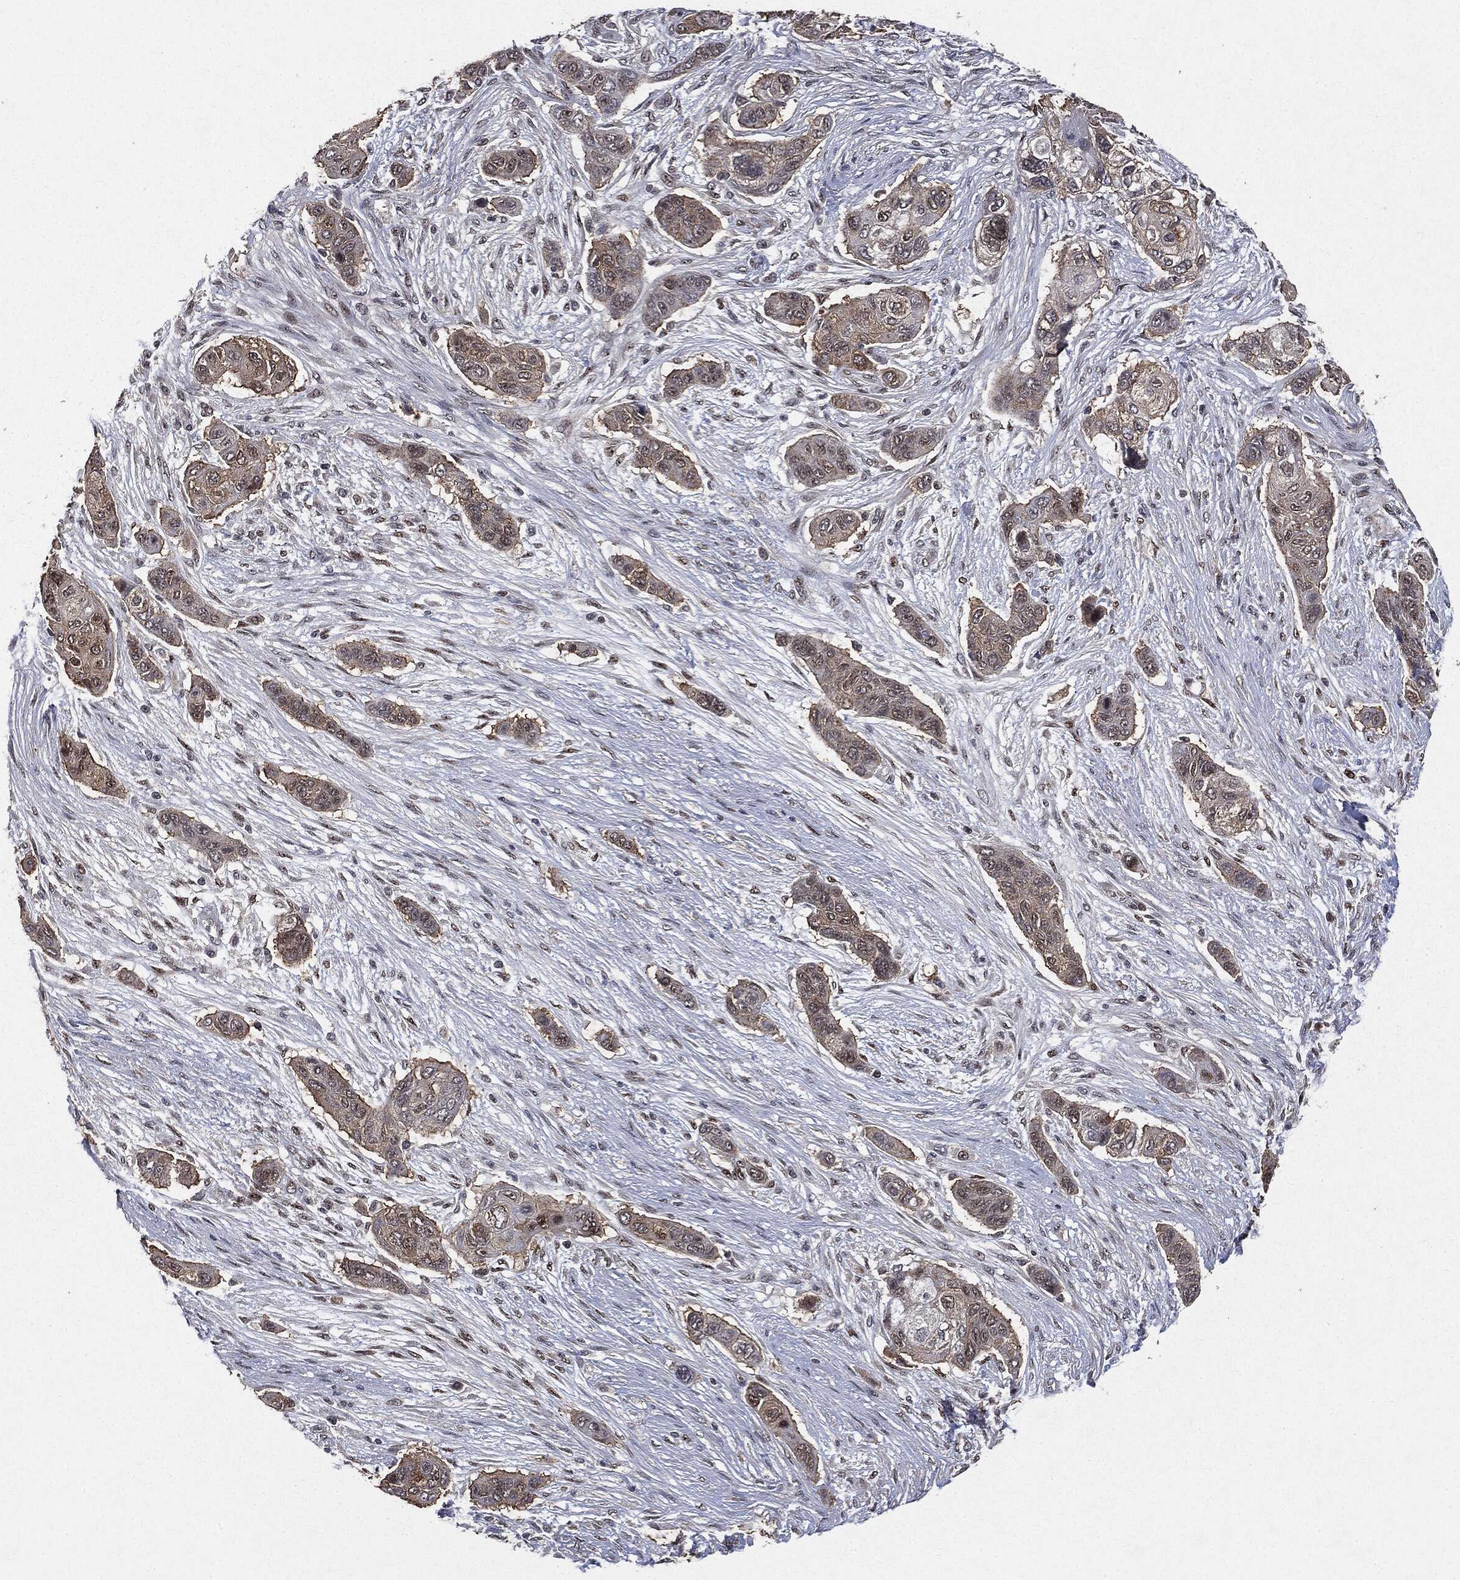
{"staining": {"intensity": "strong", "quantity": "<25%", "location": "nuclear"}, "tissue": "lung cancer", "cell_type": "Tumor cells", "image_type": "cancer", "snomed": [{"axis": "morphology", "description": "Squamous cell carcinoma, NOS"}, {"axis": "topography", "description": "Lung"}], "caption": "High-magnification brightfield microscopy of squamous cell carcinoma (lung) stained with DAB (3,3'-diaminobenzidine) (brown) and counterstained with hematoxylin (blue). tumor cells exhibit strong nuclear expression is appreciated in about<25% of cells.", "gene": "PLPPR2", "patient": {"sex": "male", "age": 69}}